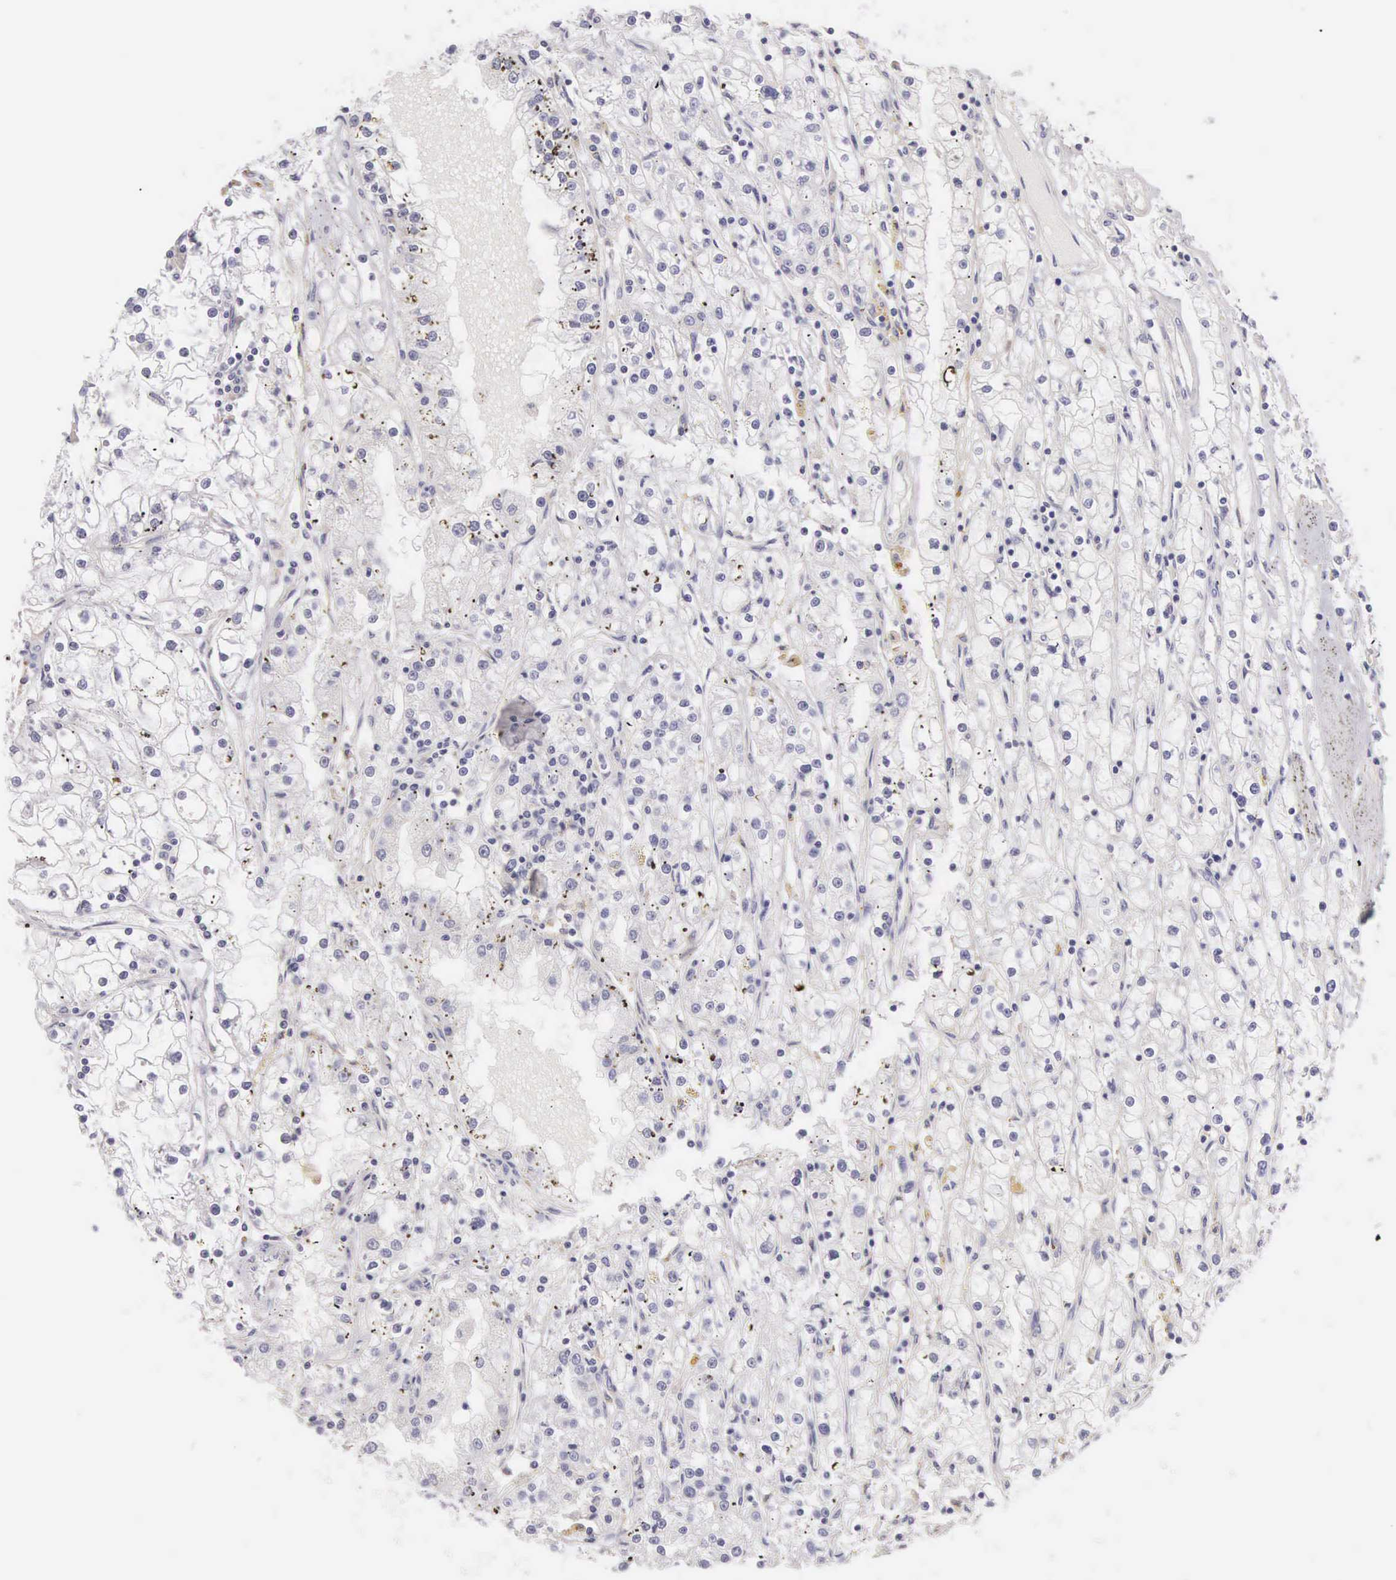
{"staining": {"intensity": "negative", "quantity": "none", "location": "none"}, "tissue": "renal cancer", "cell_type": "Tumor cells", "image_type": "cancer", "snomed": [{"axis": "morphology", "description": "Adenocarcinoma, NOS"}, {"axis": "topography", "description": "Kidney"}], "caption": "A photomicrograph of renal adenocarcinoma stained for a protein displays no brown staining in tumor cells.", "gene": "OSBPL3", "patient": {"sex": "male", "age": 56}}